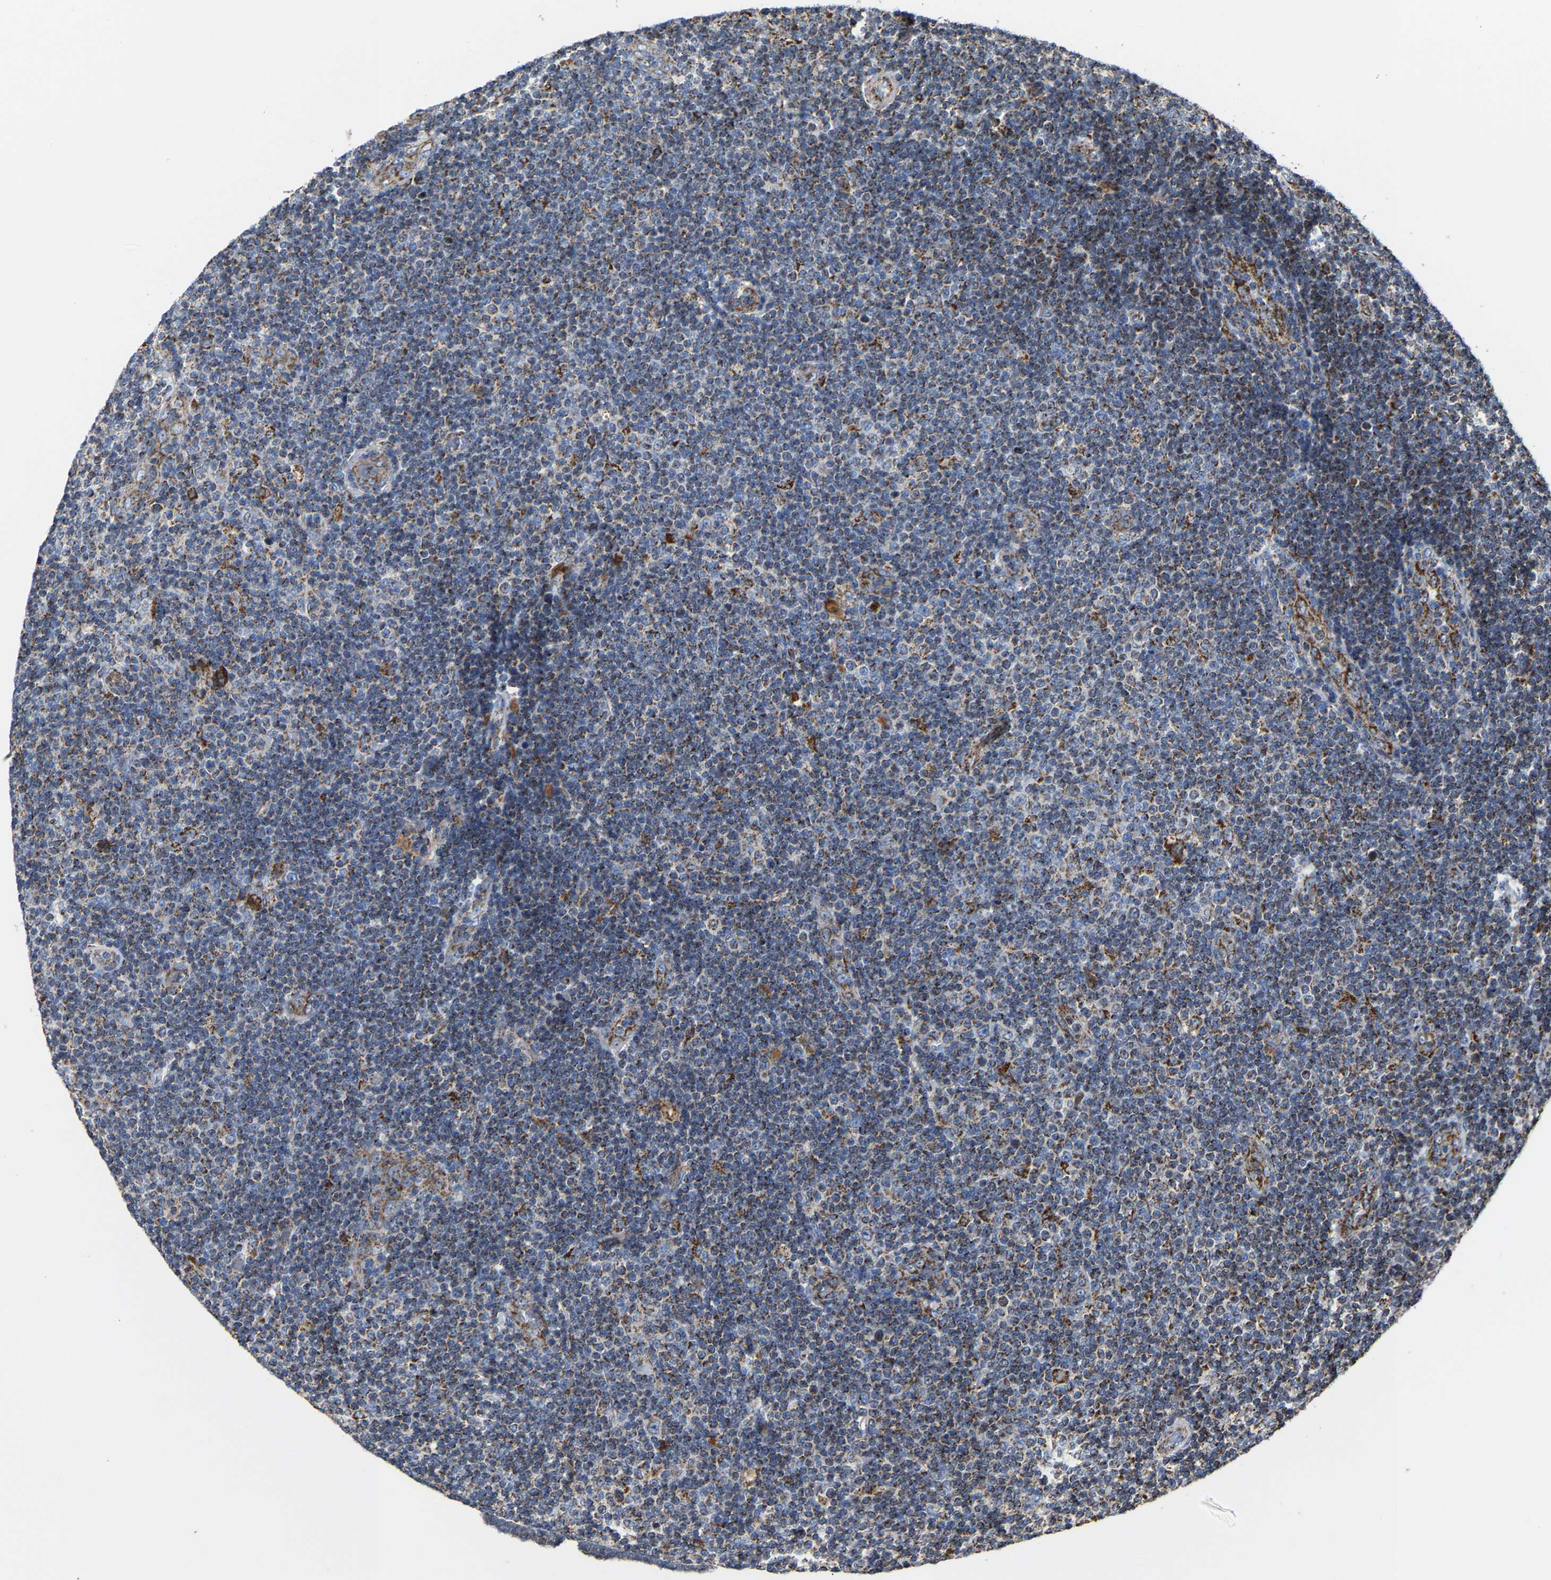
{"staining": {"intensity": "moderate", "quantity": "25%-75%", "location": "cytoplasmic/membranous"}, "tissue": "lymphoma", "cell_type": "Tumor cells", "image_type": "cancer", "snomed": [{"axis": "morphology", "description": "Malignant lymphoma, non-Hodgkin's type, Low grade"}, {"axis": "topography", "description": "Lymph node"}], "caption": "The immunohistochemical stain highlights moderate cytoplasmic/membranous expression in tumor cells of lymphoma tissue. The staining was performed using DAB (3,3'-diaminobenzidine) to visualize the protein expression in brown, while the nuclei were stained in blue with hematoxylin (Magnification: 20x).", "gene": "NDUFV3", "patient": {"sex": "male", "age": 83}}